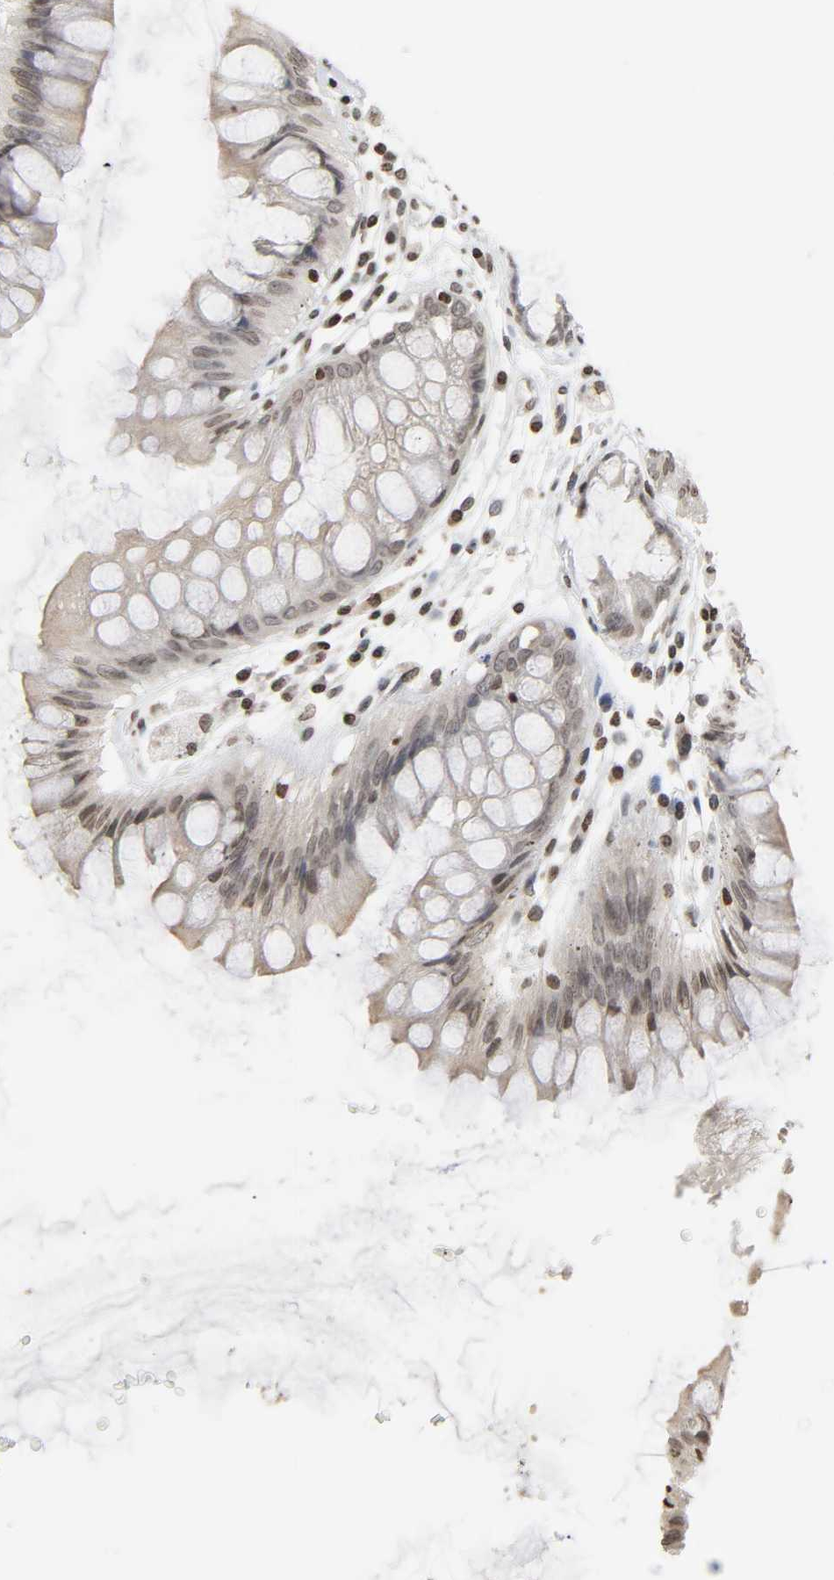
{"staining": {"intensity": "strong", "quantity": ">75%", "location": "nuclear"}, "tissue": "rectum", "cell_type": "Glandular cells", "image_type": "normal", "snomed": [{"axis": "morphology", "description": "Normal tissue, NOS"}, {"axis": "morphology", "description": "Adenocarcinoma, NOS"}, {"axis": "topography", "description": "Rectum"}], "caption": "Protein expression by immunohistochemistry (IHC) exhibits strong nuclear positivity in about >75% of glandular cells in benign rectum. (DAB = brown stain, brightfield microscopy at high magnification).", "gene": "ELAVL1", "patient": {"sex": "female", "age": 65}}